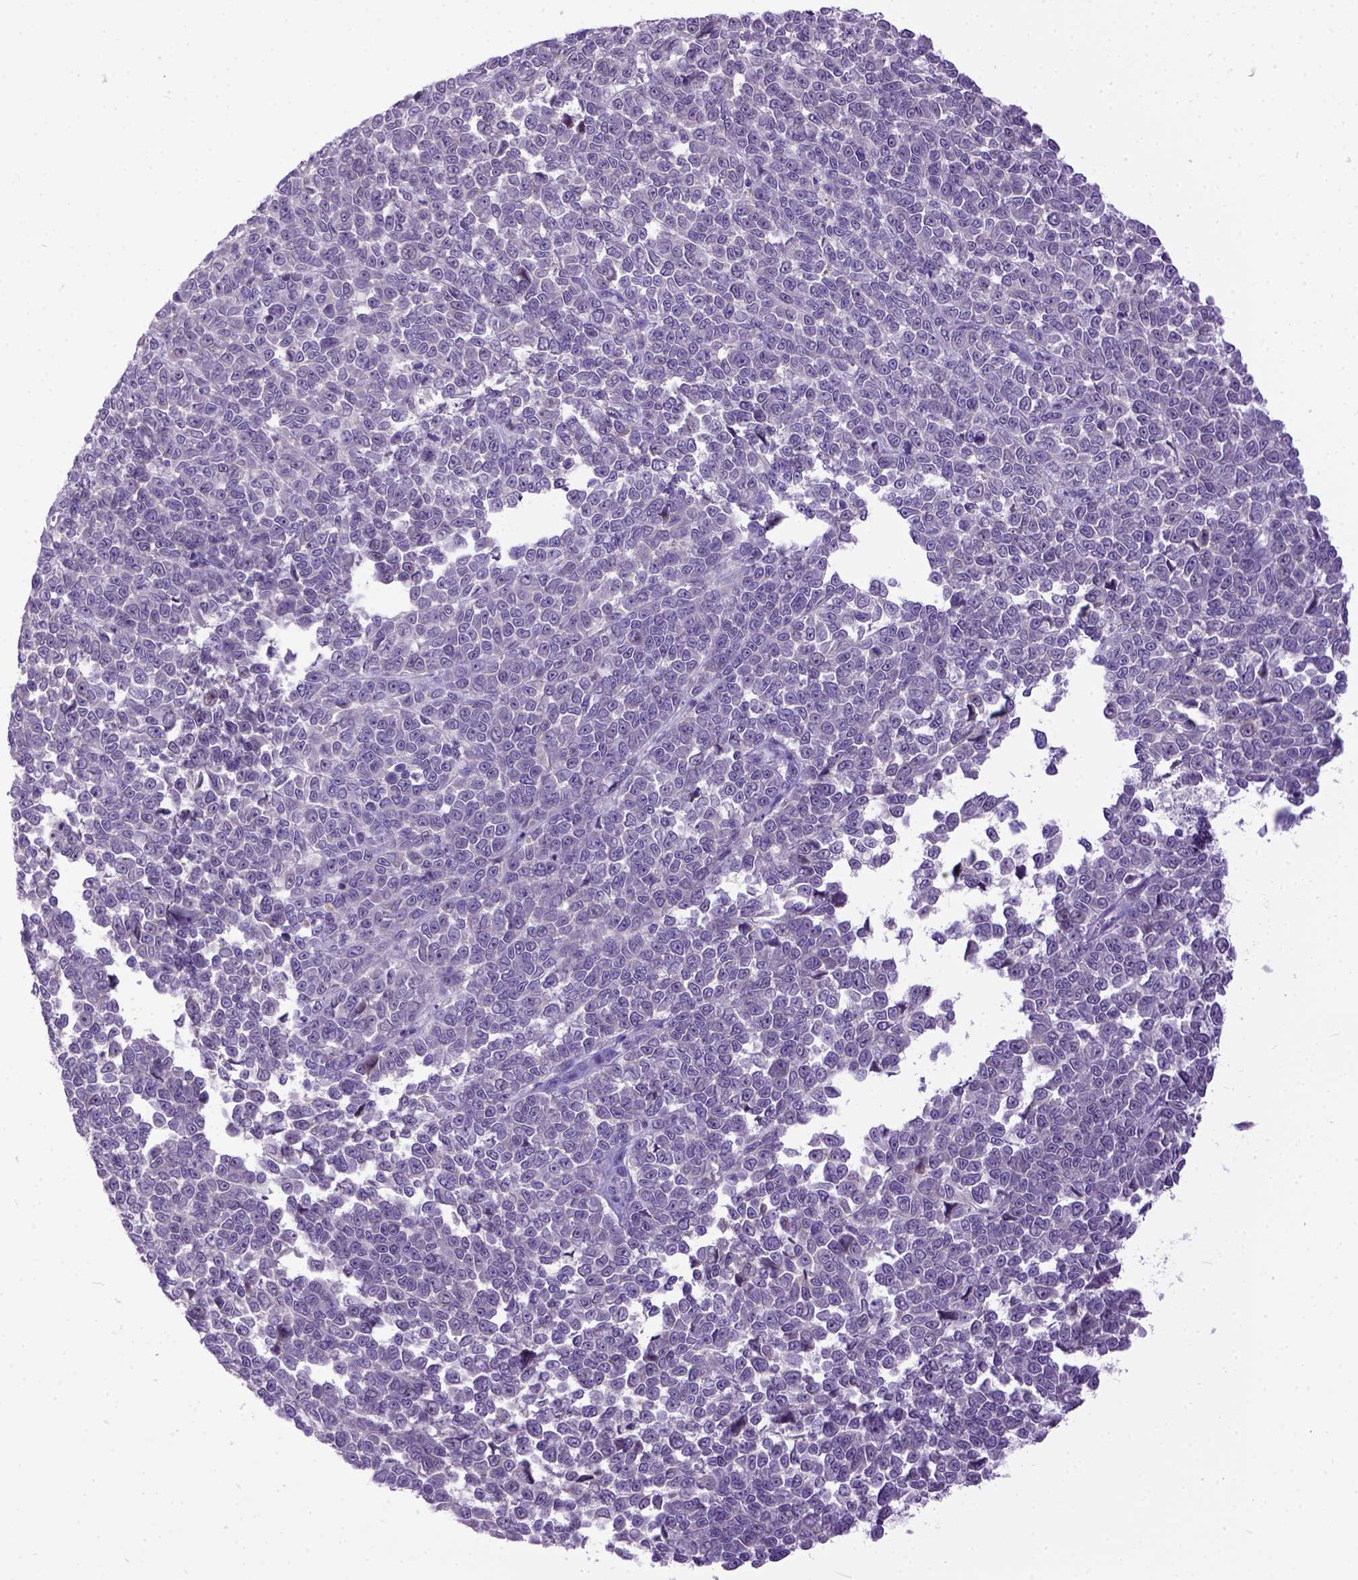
{"staining": {"intensity": "negative", "quantity": "none", "location": "none"}, "tissue": "melanoma", "cell_type": "Tumor cells", "image_type": "cancer", "snomed": [{"axis": "morphology", "description": "Malignant melanoma, NOS"}, {"axis": "topography", "description": "Skin"}], "caption": "Immunohistochemical staining of human melanoma reveals no significant positivity in tumor cells.", "gene": "NEK5", "patient": {"sex": "female", "age": 95}}